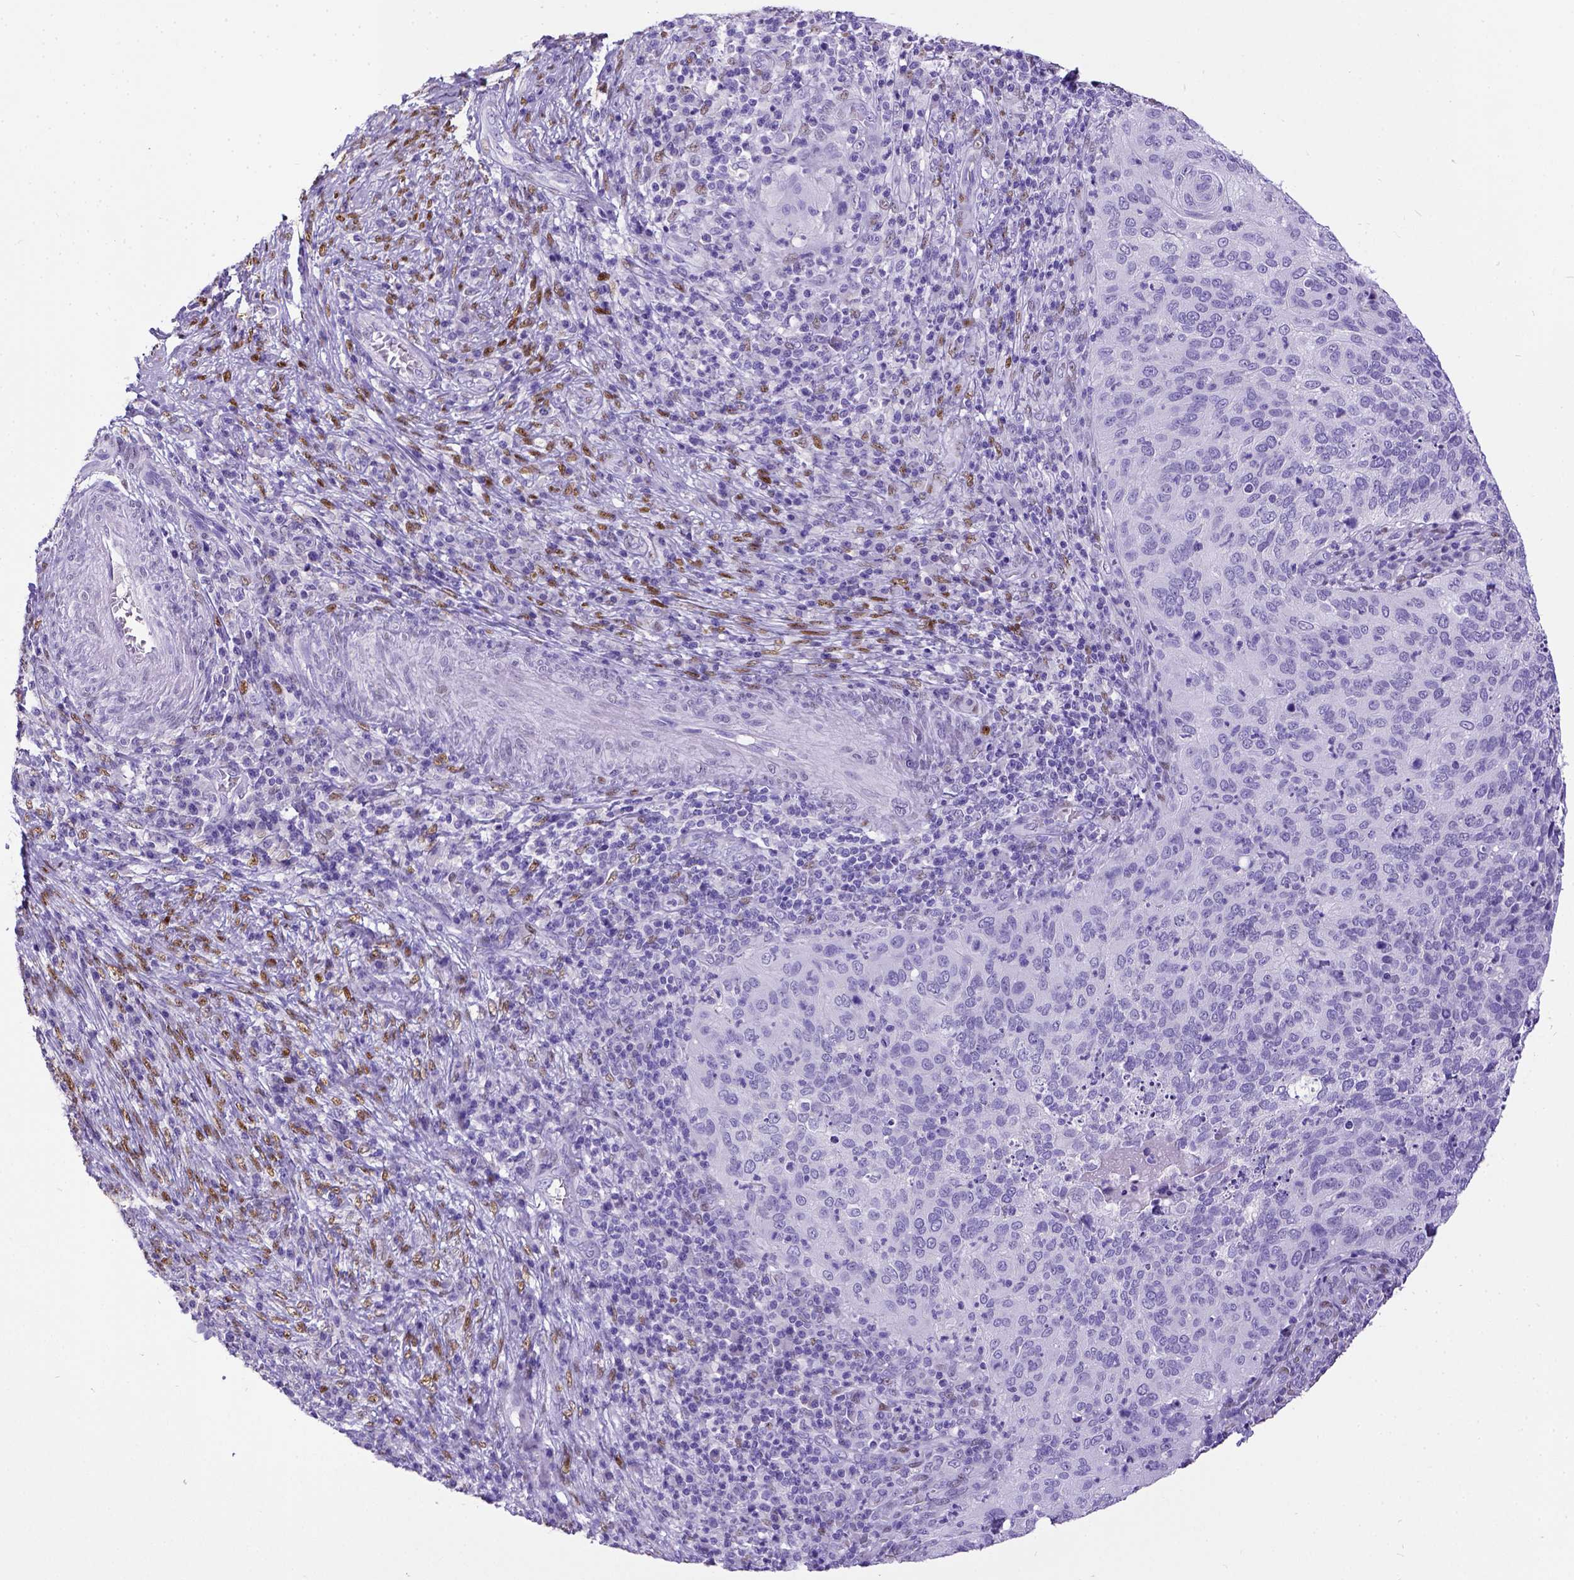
{"staining": {"intensity": "negative", "quantity": "none", "location": "none"}, "tissue": "cervical cancer", "cell_type": "Tumor cells", "image_type": "cancer", "snomed": [{"axis": "morphology", "description": "Squamous cell carcinoma, NOS"}, {"axis": "topography", "description": "Cervix"}], "caption": "Immunohistochemical staining of squamous cell carcinoma (cervical) shows no significant expression in tumor cells. (DAB (3,3'-diaminobenzidine) IHC with hematoxylin counter stain).", "gene": "ESR1", "patient": {"sex": "female", "age": 39}}